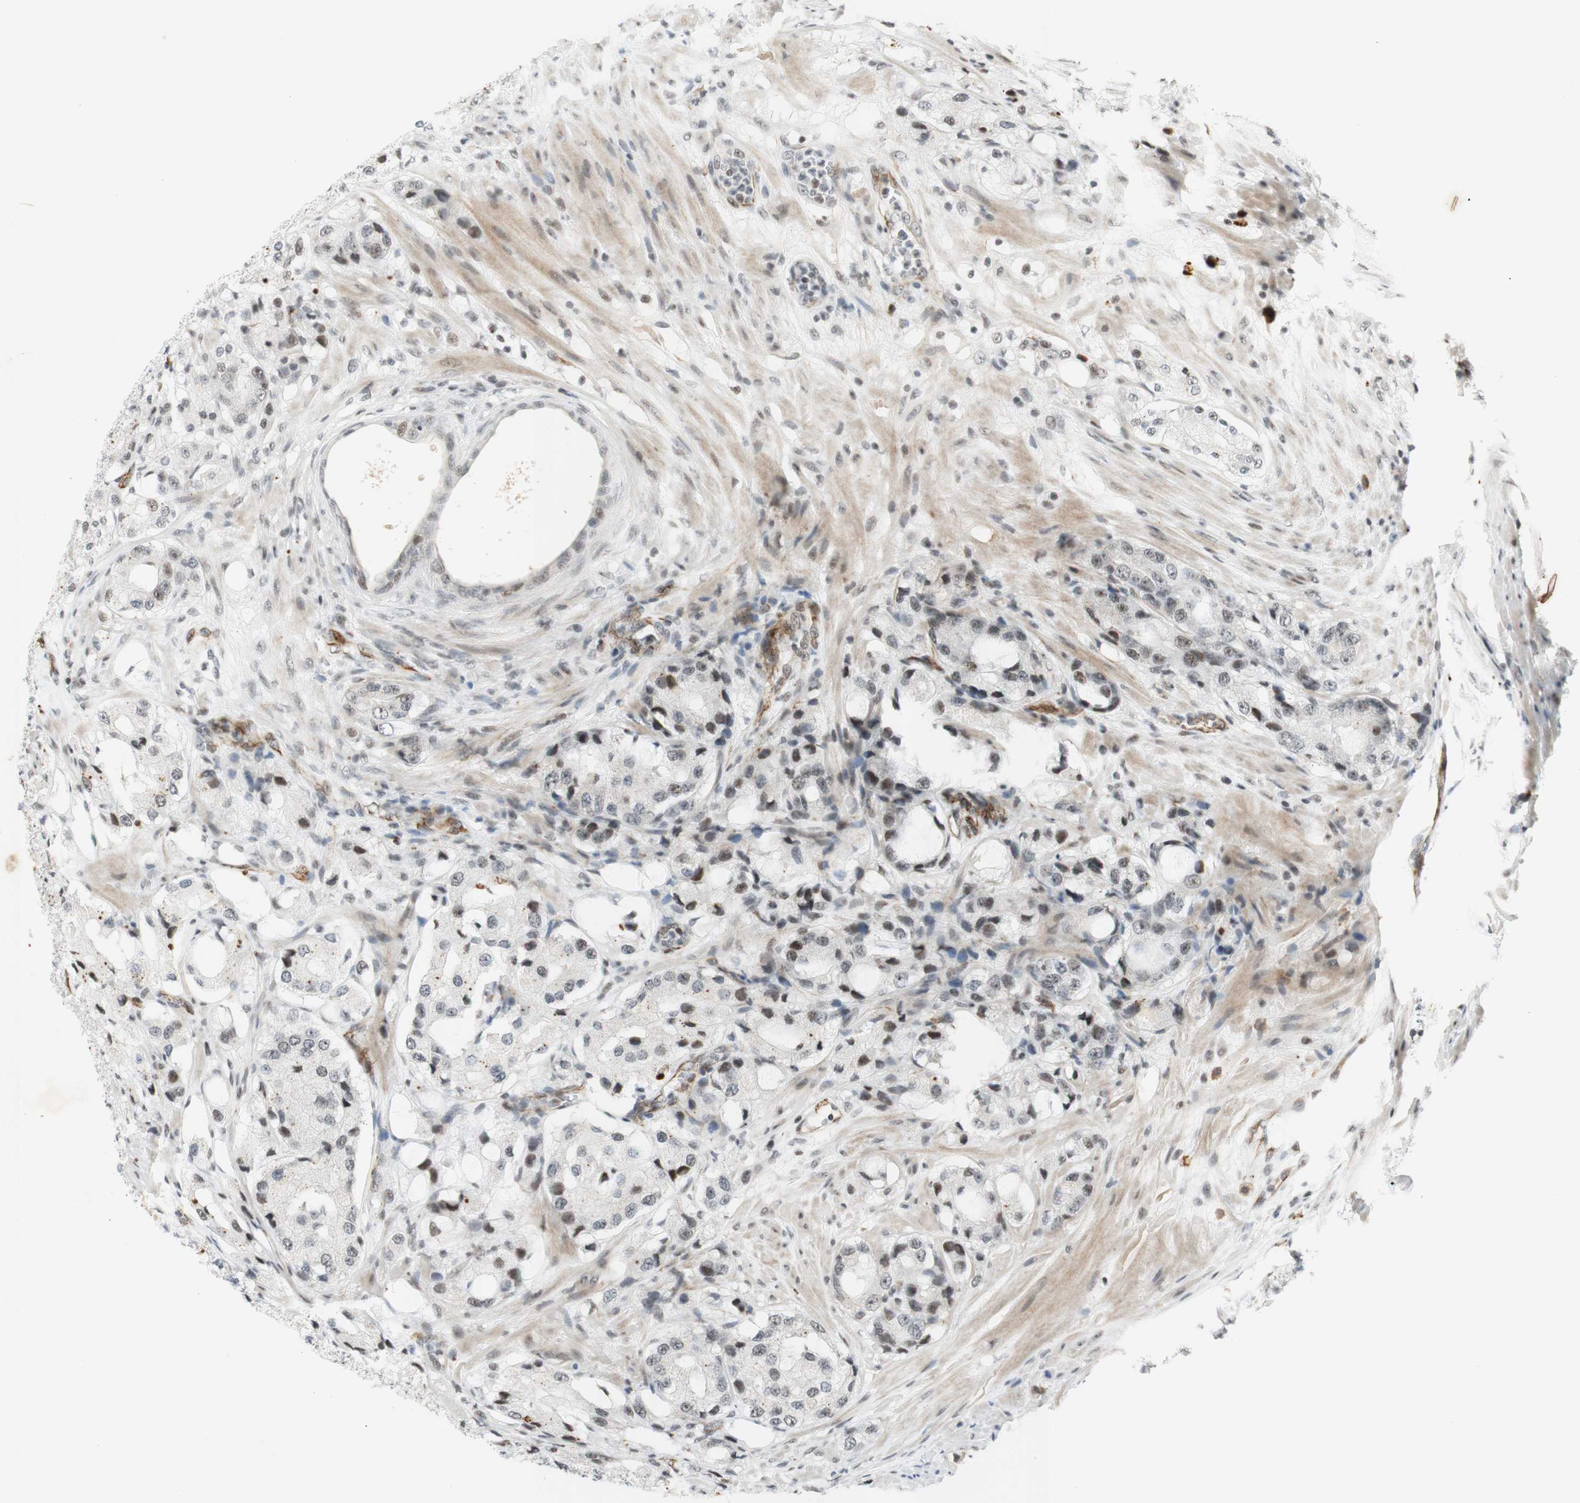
{"staining": {"intensity": "moderate", "quantity": ">75%", "location": "nuclear"}, "tissue": "prostate cancer", "cell_type": "Tumor cells", "image_type": "cancer", "snomed": [{"axis": "morphology", "description": "Adenocarcinoma, High grade"}, {"axis": "topography", "description": "Prostate"}], "caption": "Immunohistochemical staining of high-grade adenocarcinoma (prostate) shows moderate nuclear protein positivity in approximately >75% of tumor cells.", "gene": "IRF1", "patient": {"sex": "male", "age": 65}}